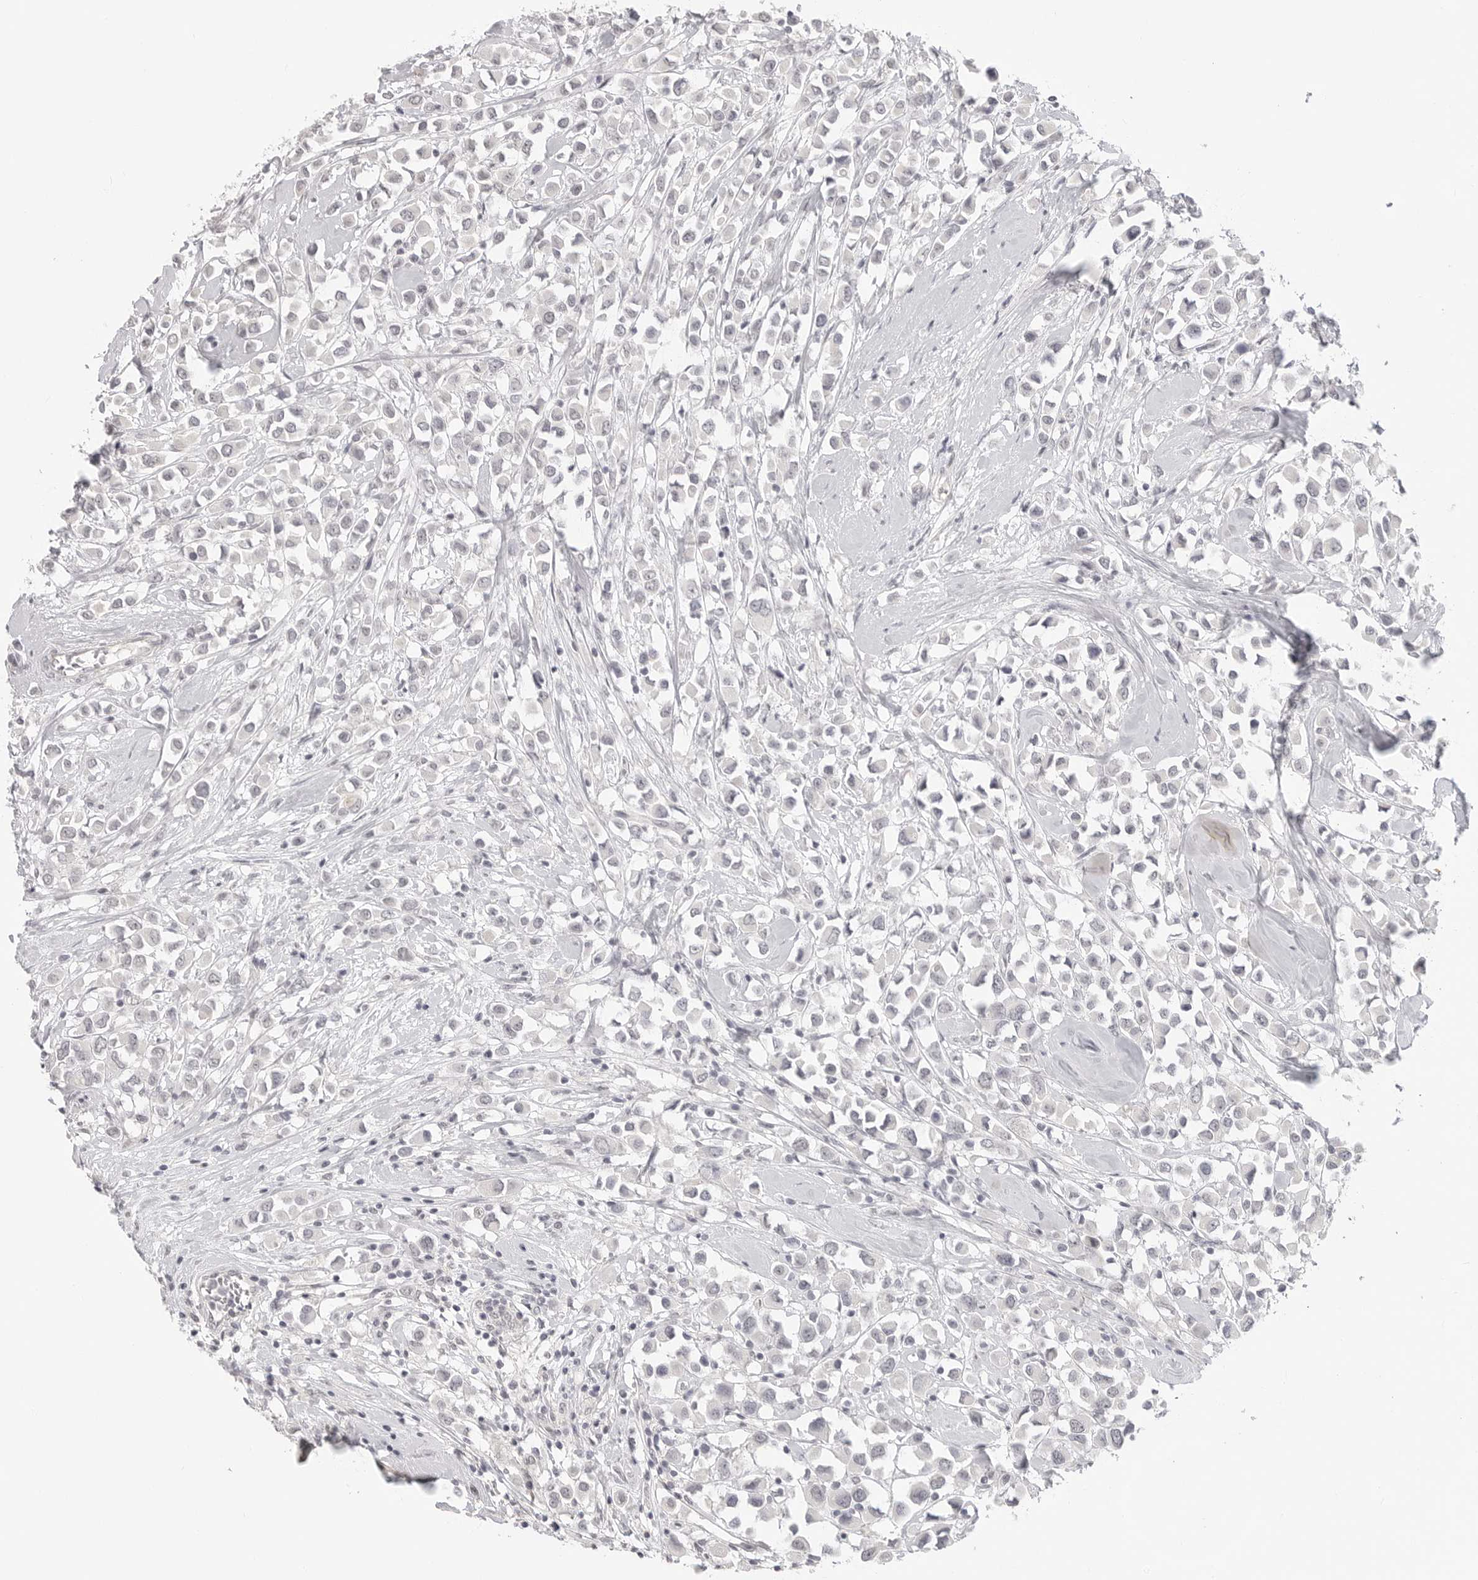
{"staining": {"intensity": "negative", "quantity": "none", "location": "none"}, "tissue": "breast cancer", "cell_type": "Tumor cells", "image_type": "cancer", "snomed": [{"axis": "morphology", "description": "Duct carcinoma"}, {"axis": "topography", "description": "Breast"}], "caption": "Tumor cells show no significant expression in infiltrating ductal carcinoma (breast).", "gene": "KLK11", "patient": {"sex": "female", "age": 61}}